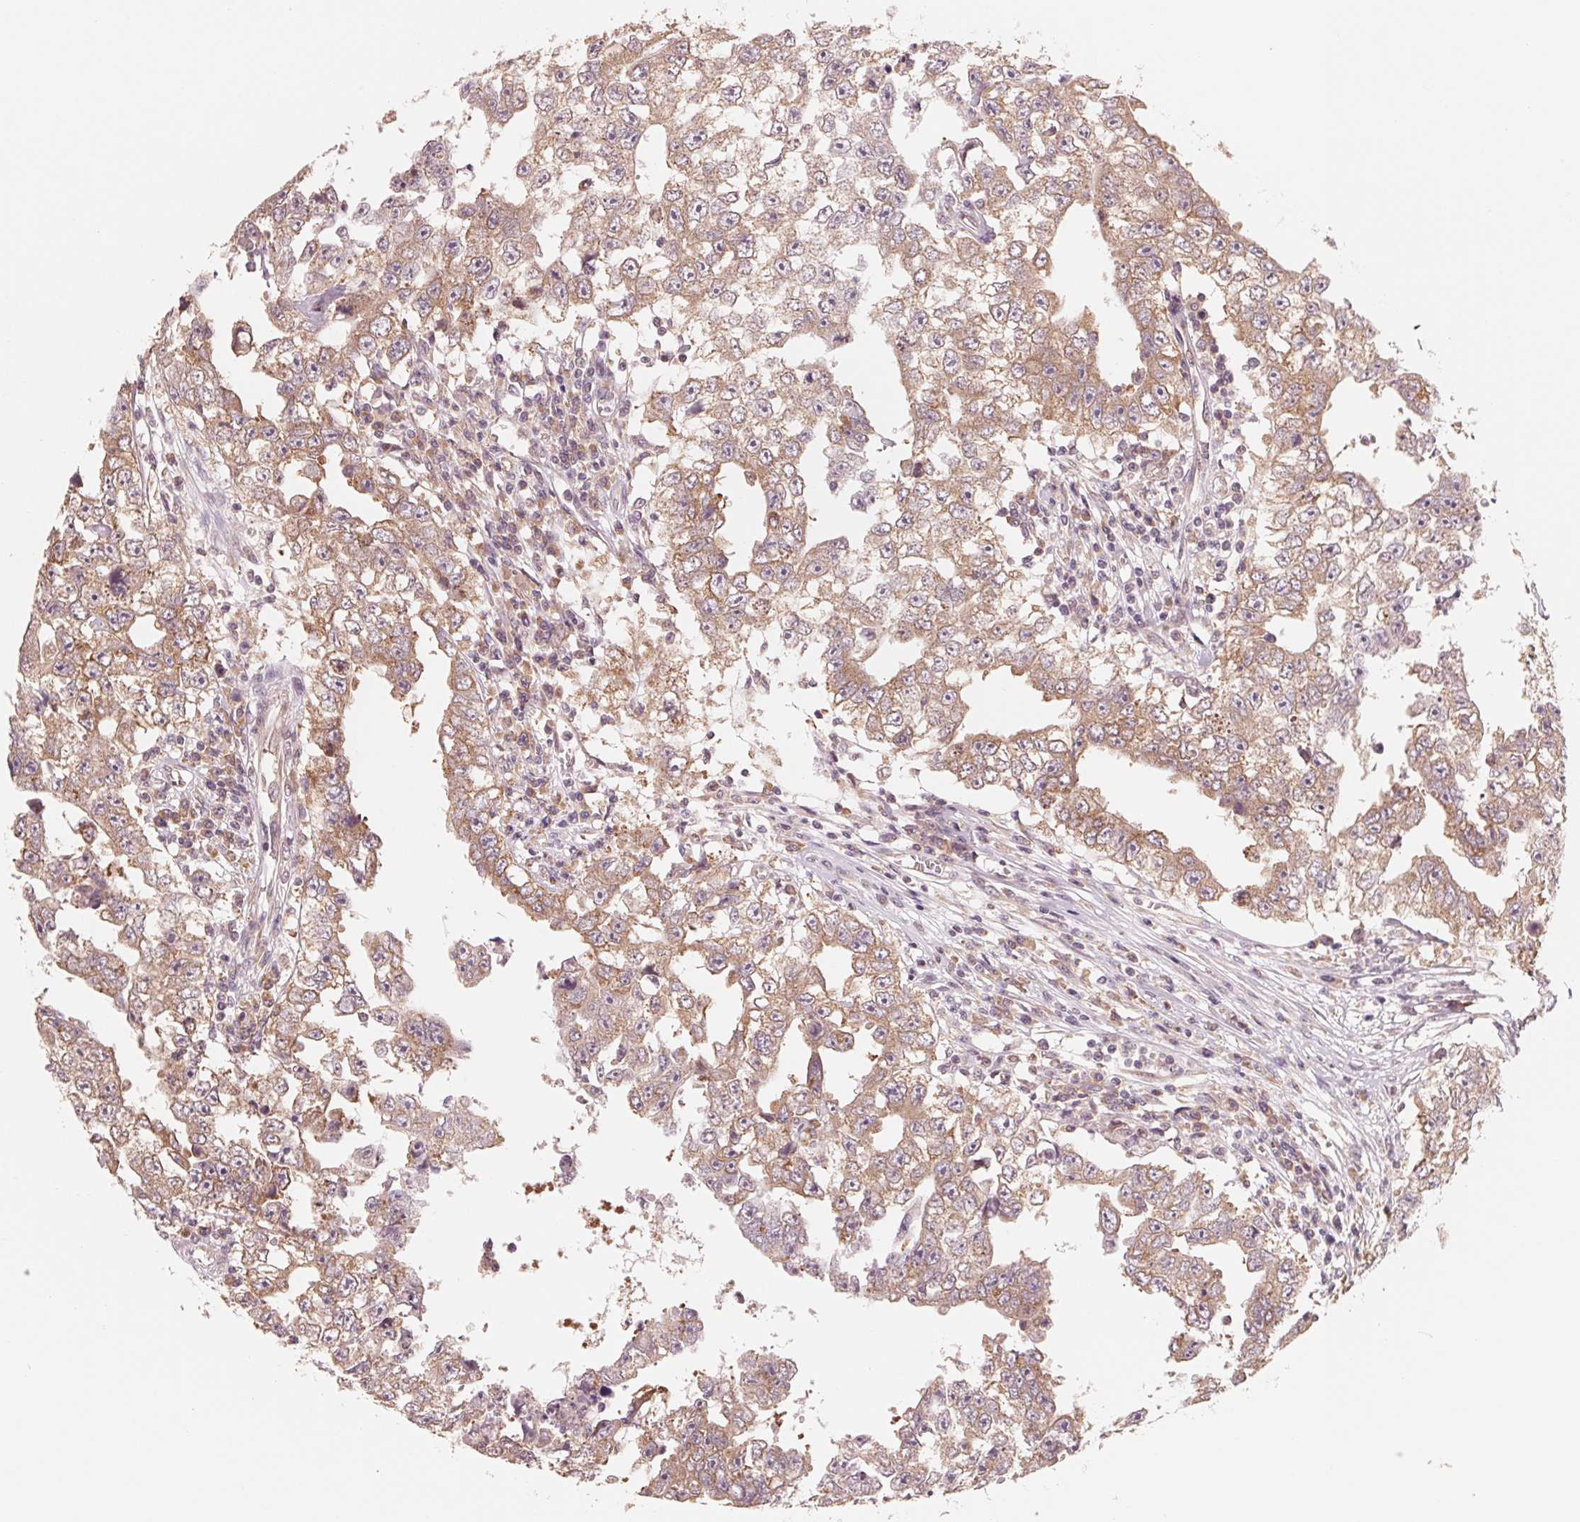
{"staining": {"intensity": "moderate", "quantity": ">75%", "location": "cytoplasmic/membranous"}, "tissue": "testis cancer", "cell_type": "Tumor cells", "image_type": "cancer", "snomed": [{"axis": "morphology", "description": "Carcinoma, Embryonal, NOS"}, {"axis": "topography", "description": "Testis"}], "caption": "Immunohistochemical staining of human testis embryonal carcinoma reveals medium levels of moderate cytoplasmic/membranous protein expression in approximately >75% of tumor cells.", "gene": "GIGYF2", "patient": {"sex": "male", "age": 36}}